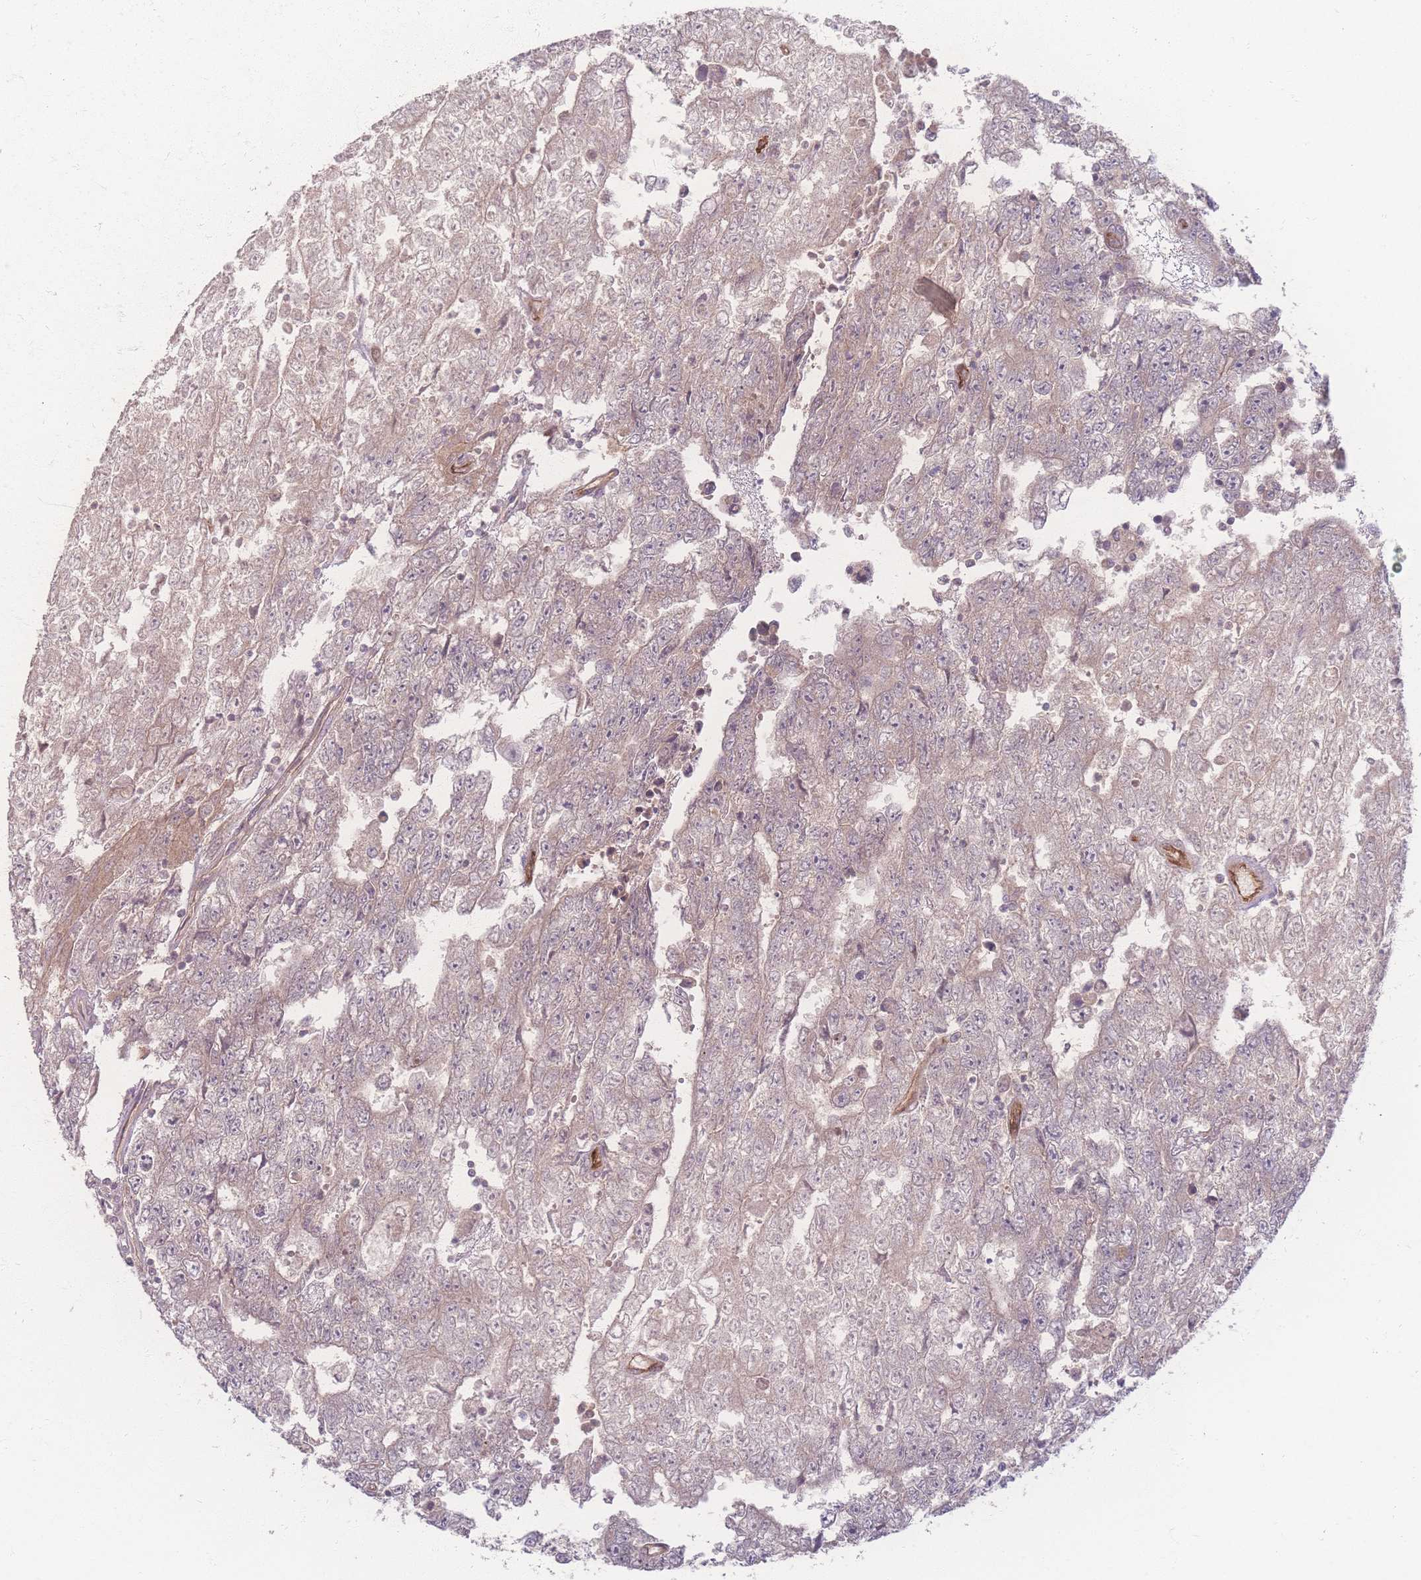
{"staining": {"intensity": "negative", "quantity": "none", "location": "none"}, "tissue": "testis cancer", "cell_type": "Tumor cells", "image_type": "cancer", "snomed": [{"axis": "morphology", "description": "Carcinoma, Embryonal, NOS"}, {"axis": "topography", "description": "Testis"}], "caption": "Tumor cells show no significant staining in testis cancer.", "gene": "INSR", "patient": {"sex": "male", "age": 25}}